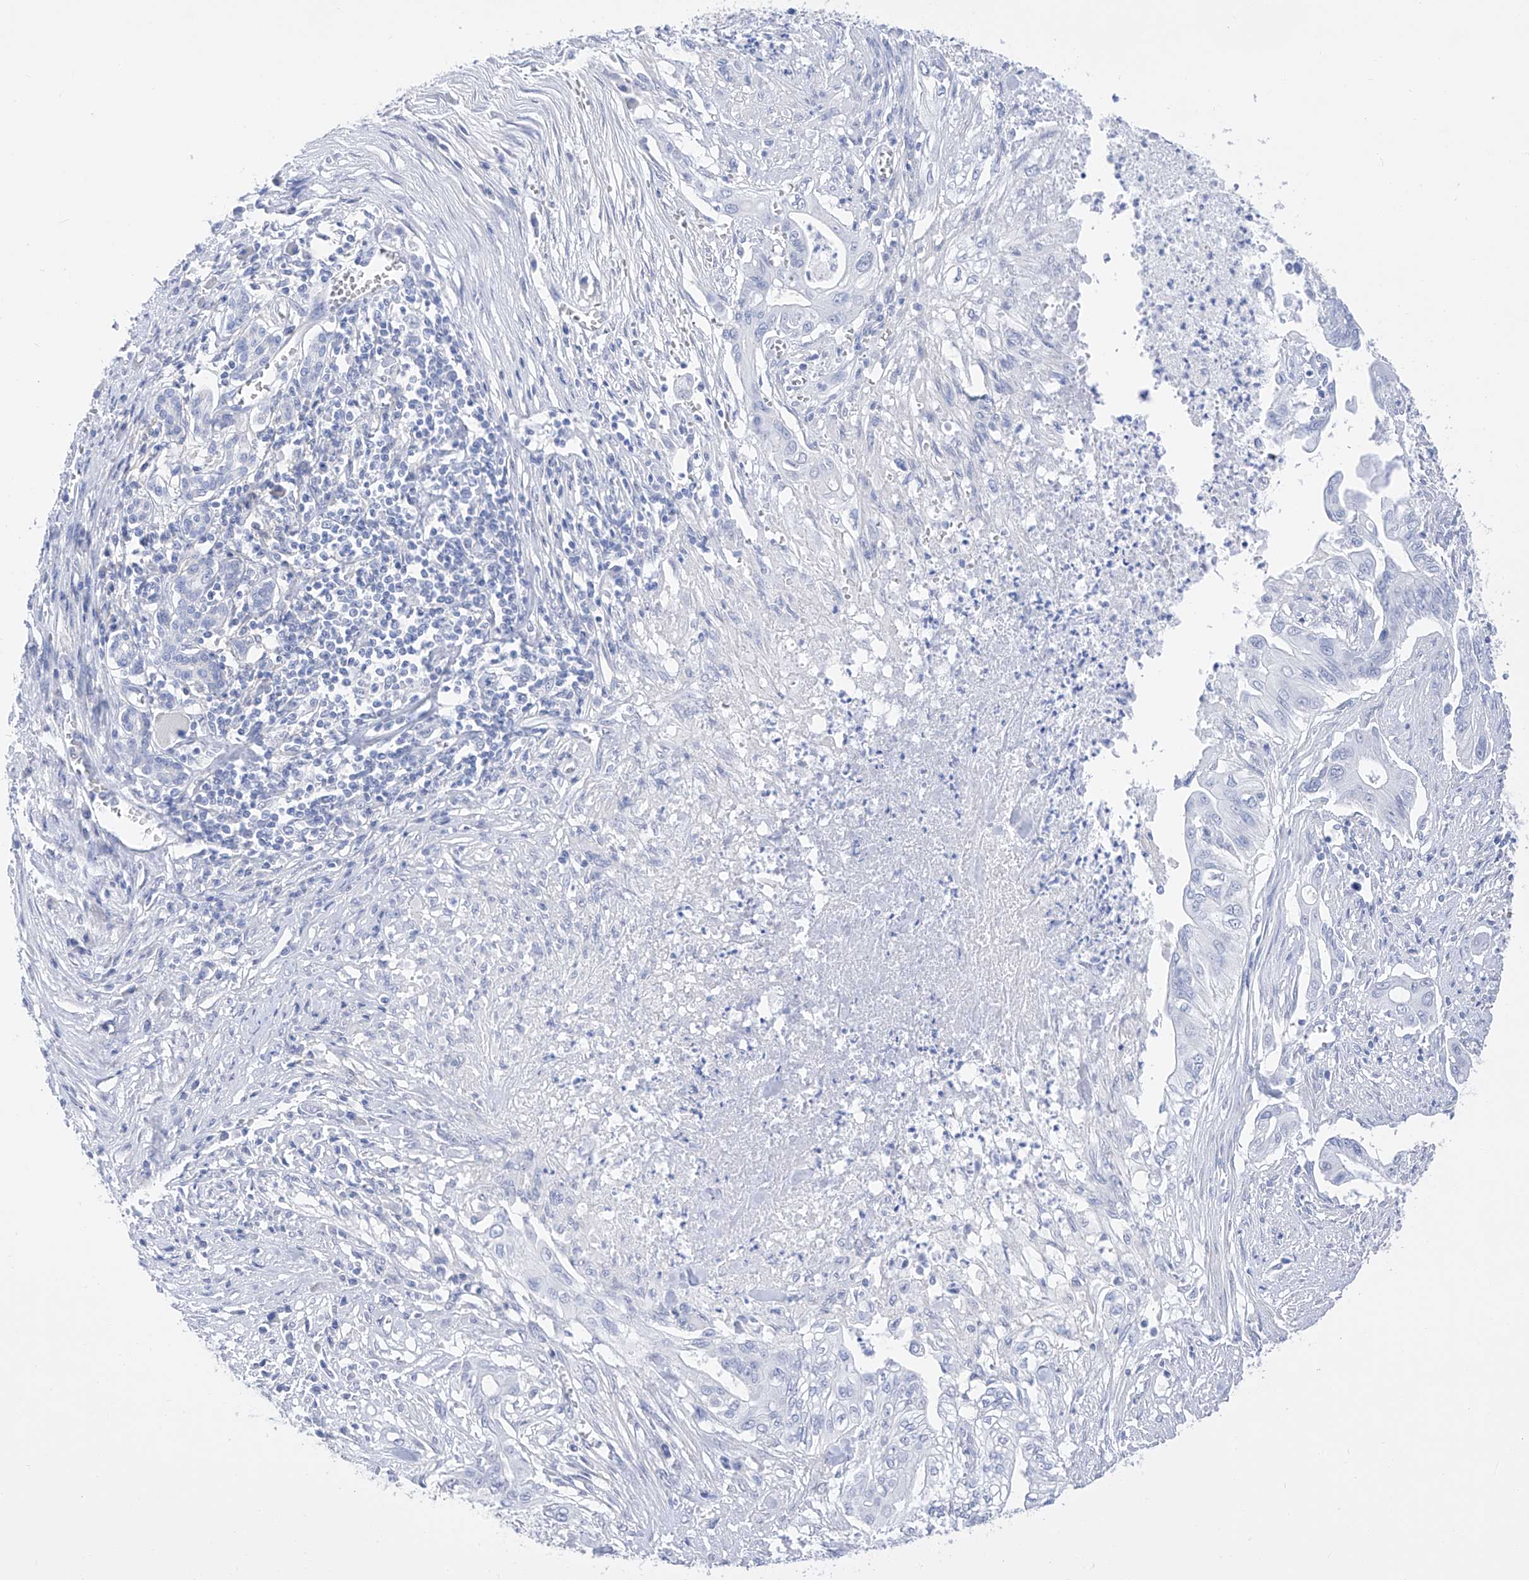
{"staining": {"intensity": "negative", "quantity": "none", "location": "none"}, "tissue": "pancreatic cancer", "cell_type": "Tumor cells", "image_type": "cancer", "snomed": [{"axis": "morphology", "description": "Adenocarcinoma, NOS"}, {"axis": "topography", "description": "Pancreas"}], "caption": "This is a micrograph of immunohistochemistry staining of pancreatic cancer, which shows no expression in tumor cells.", "gene": "FLG", "patient": {"sex": "male", "age": 58}}